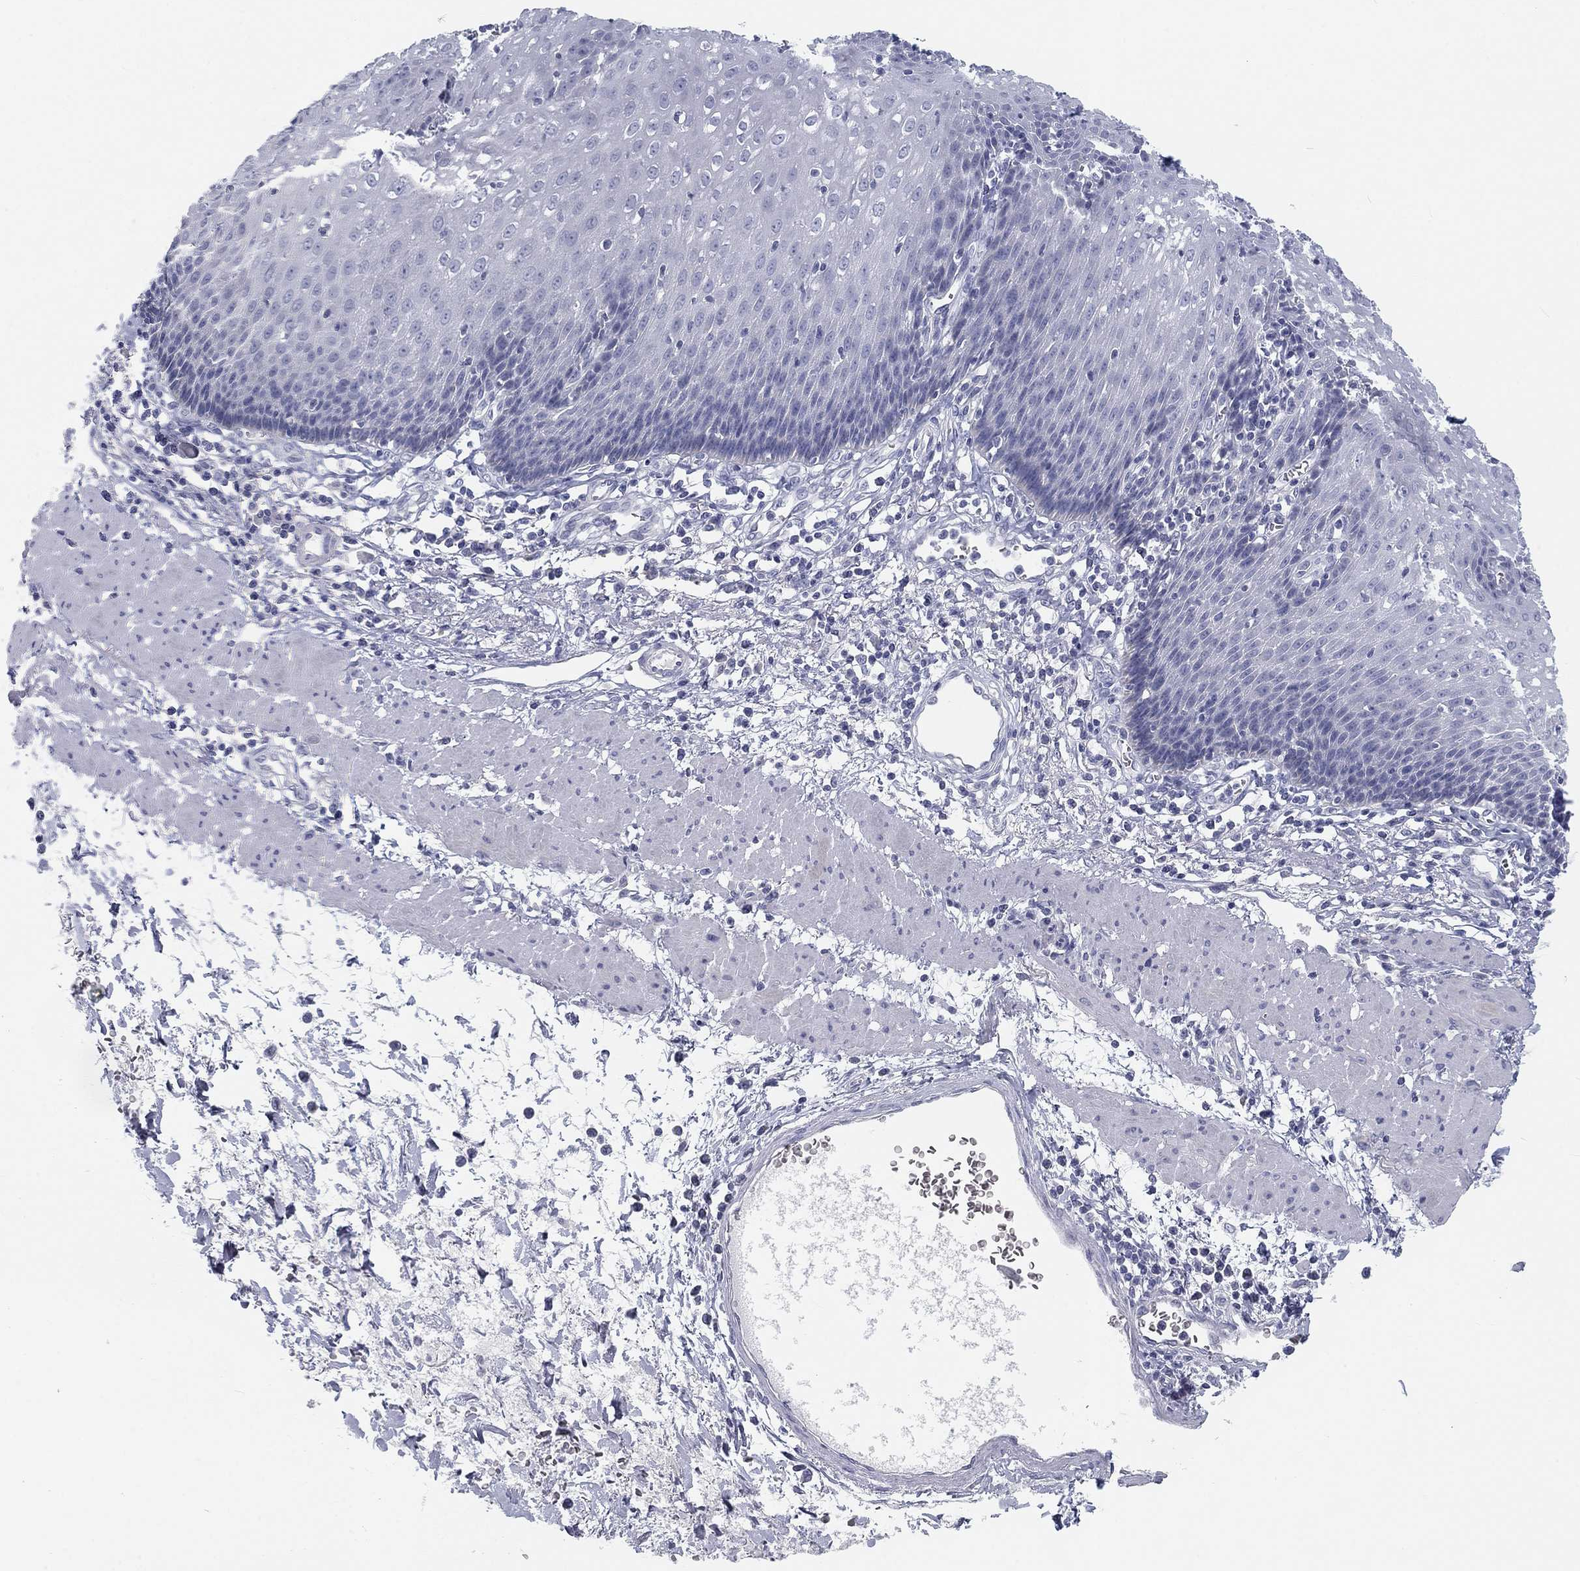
{"staining": {"intensity": "negative", "quantity": "none", "location": "none"}, "tissue": "esophagus", "cell_type": "Squamous epithelial cells", "image_type": "normal", "snomed": [{"axis": "morphology", "description": "Normal tissue, NOS"}, {"axis": "topography", "description": "Esophagus"}], "caption": "Esophagus stained for a protein using IHC displays no positivity squamous epithelial cells.", "gene": "CALB1", "patient": {"sex": "male", "age": 57}}